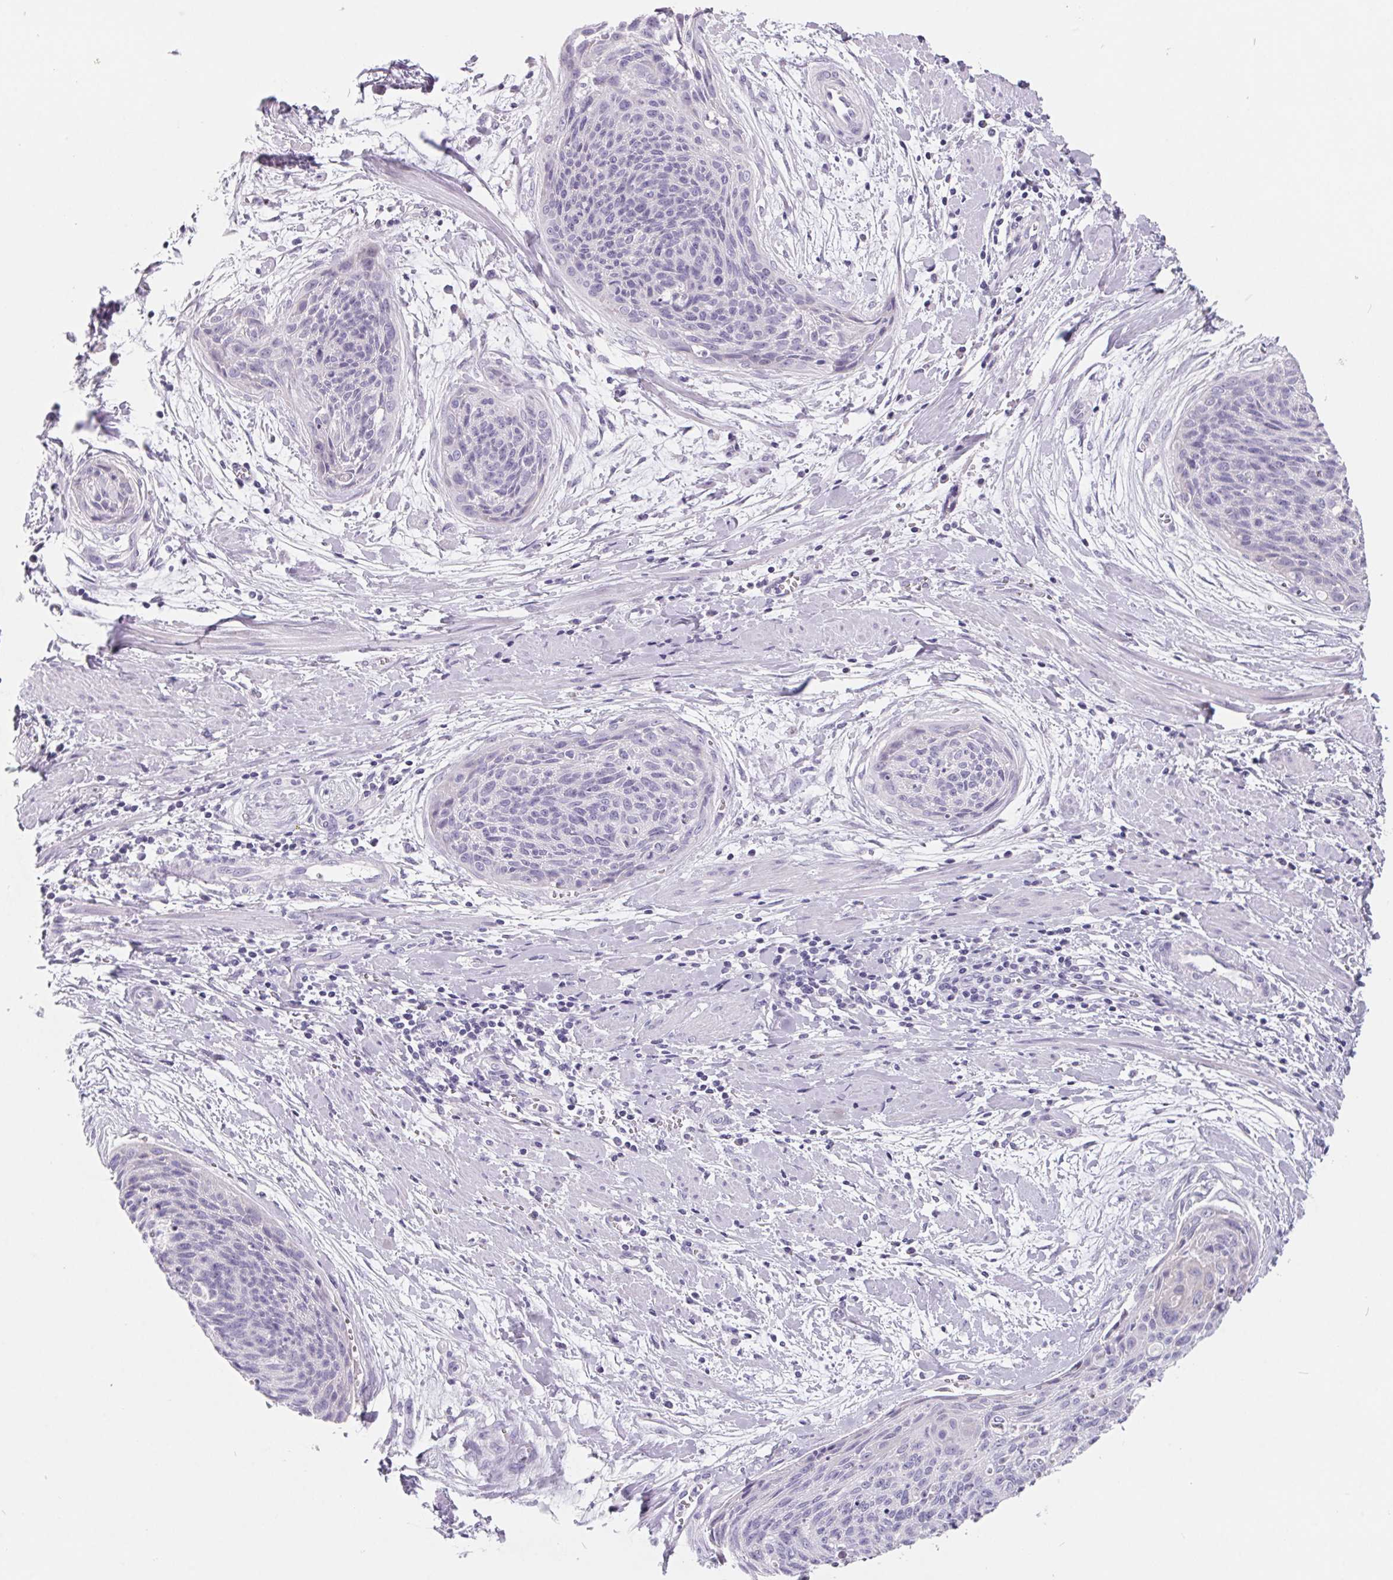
{"staining": {"intensity": "negative", "quantity": "none", "location": "none"}, "tissue": "cervical cancer", "cell_type": "Tumor cells", "image_type": "cancer", "snomed": [{"axis": "morphology", "description": "Squamous cell carcinoma, NOS"}, {"axis": "topography", "description": "Cervix"}], "caption": "Human cervical squamous cell carcinoma stained for a protein using IHC demonstrates no positivity in tumor cells.", "gene": "FDX1", "patient": {"sex": "female", "age": 55}}